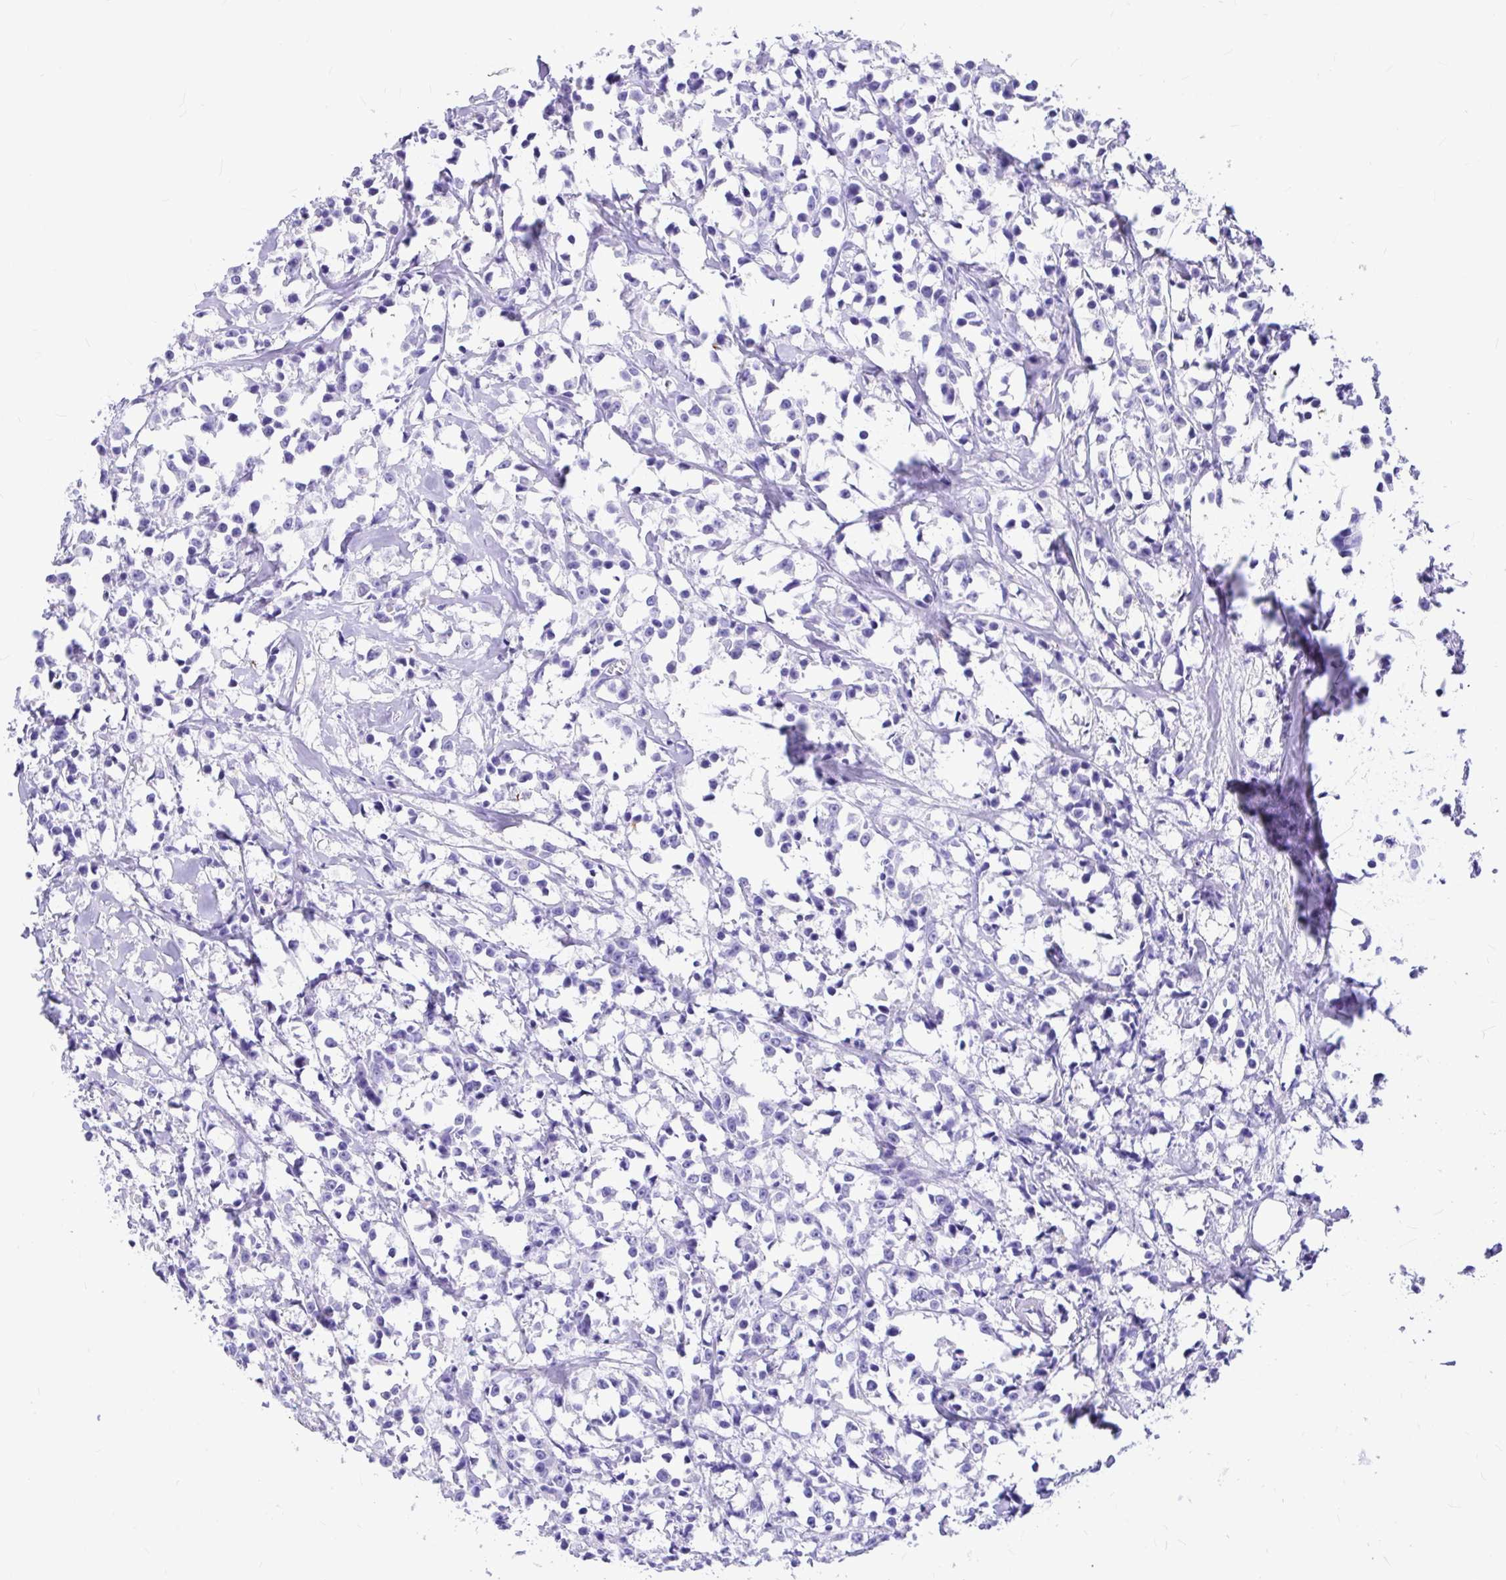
{"staining": {"intensity": "negative", "quantity": "none", "location": "none"}, "tissue": "breast cancer", "cell_type": "Tumor cells", "image_type": "cancer", "snomed": [{"axis": "morphology", "description": "Duct carcinoma"}, {"axis": "topography", "description": "Breast"}], "caption": "The image exhibits no staining of tumor cells in breast cancer (infiltrating ductal carcinoma).", "gene": "CLEC1B", "patient": {"sex": "female", "age": 80}}